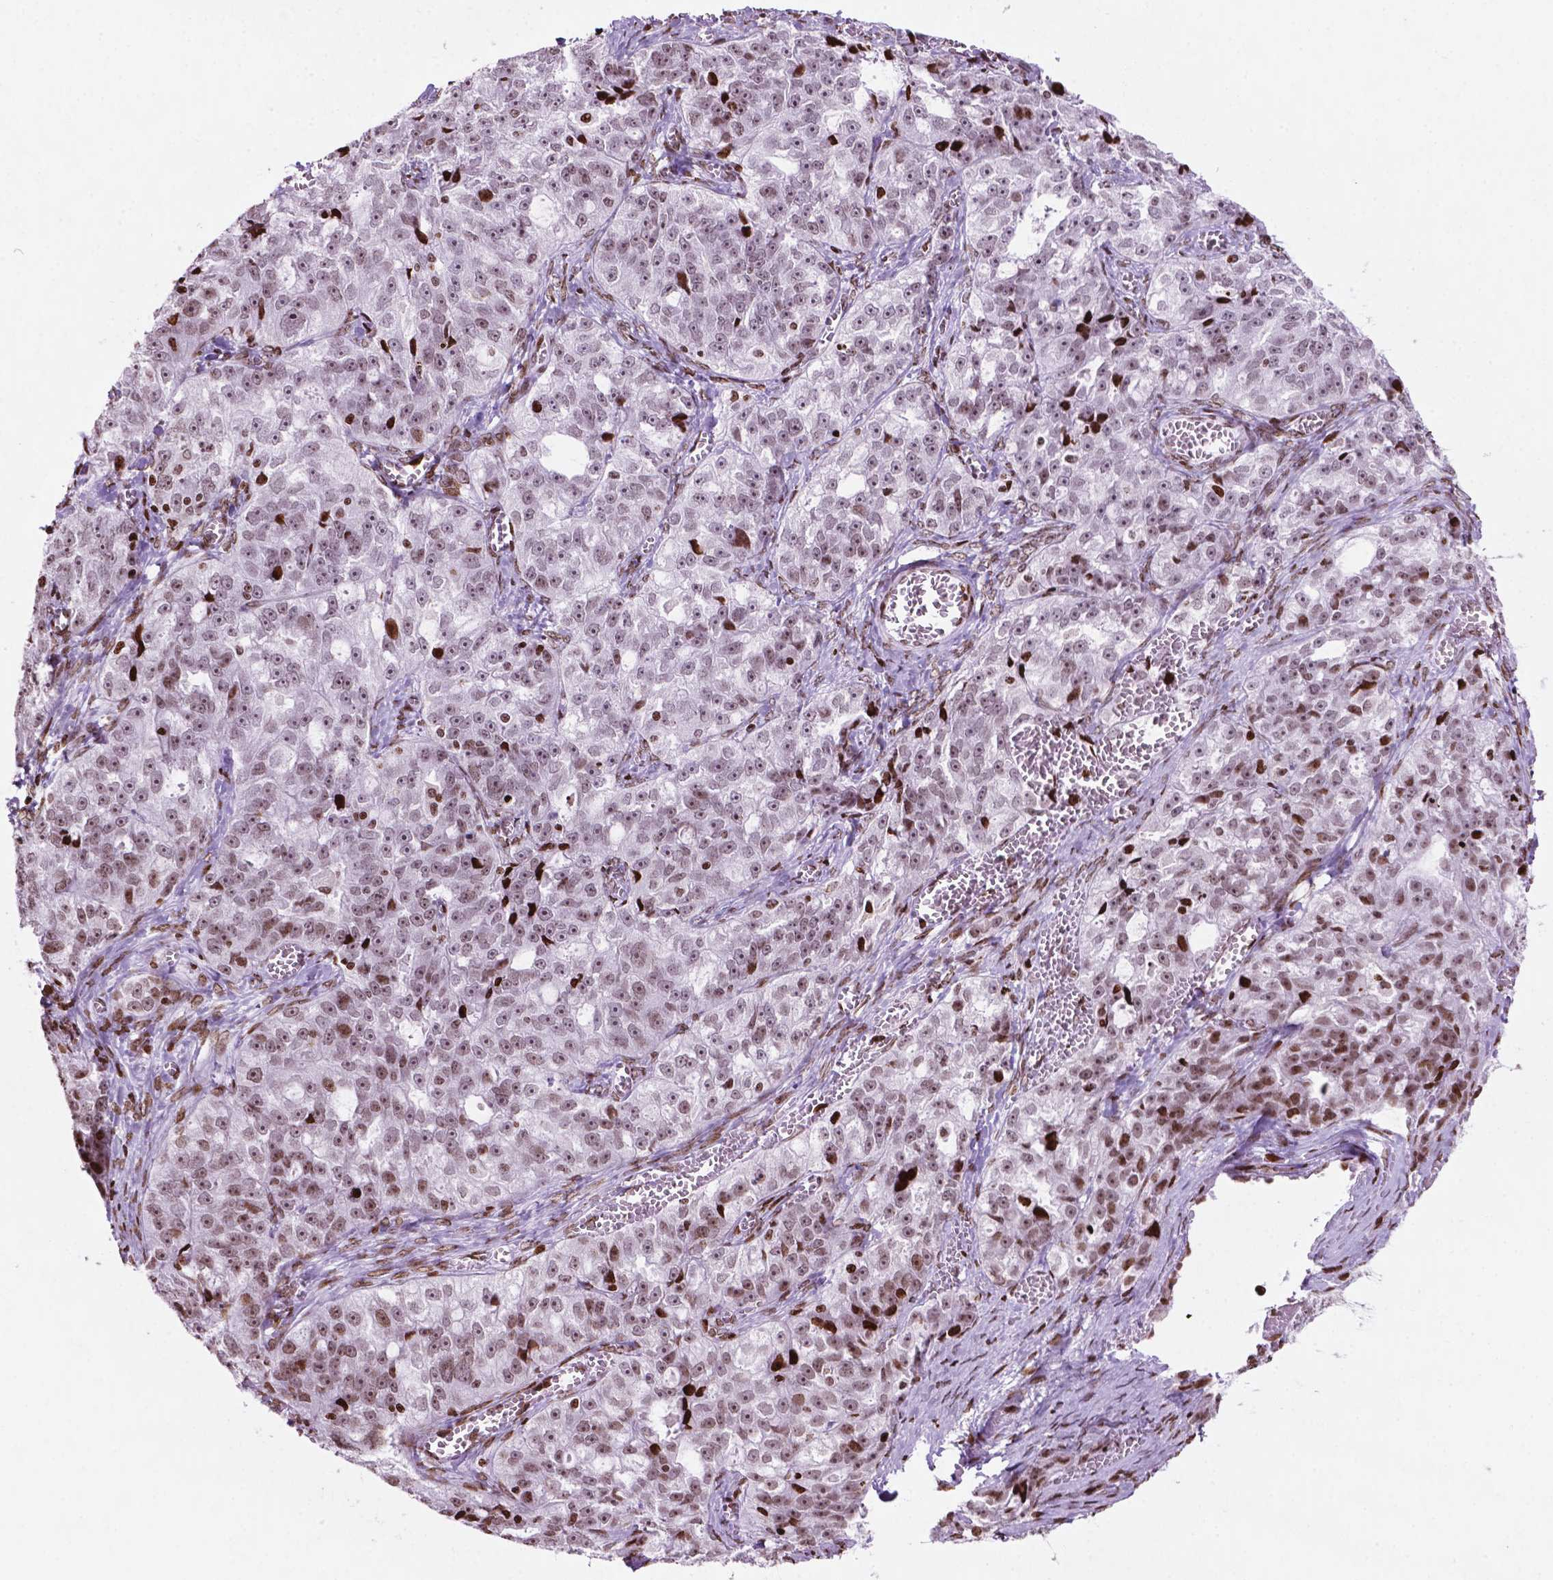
{"staining": {"intensity": "moderate", "quantity": "25%-75%", "location": "nuclear"}, "tissue": "ovarian cancer", "cell_type": "Tumor cells", "image_type": "cancer", "snomed": [{"axis": "morphology", "description": "Cystadenocarcinoma, serous, NOS"}, {"axis": "topography", "description": "Ovary"}], "caption": "Brown immunohistochemical staining in ovarian cancer (serous cystadenocarcinoma) reveals moderate nuclear staining in approximately 25%-75% of tumor cells.", "gene": "TMEM250", "patient": {"sex": "female", "age": 51}}